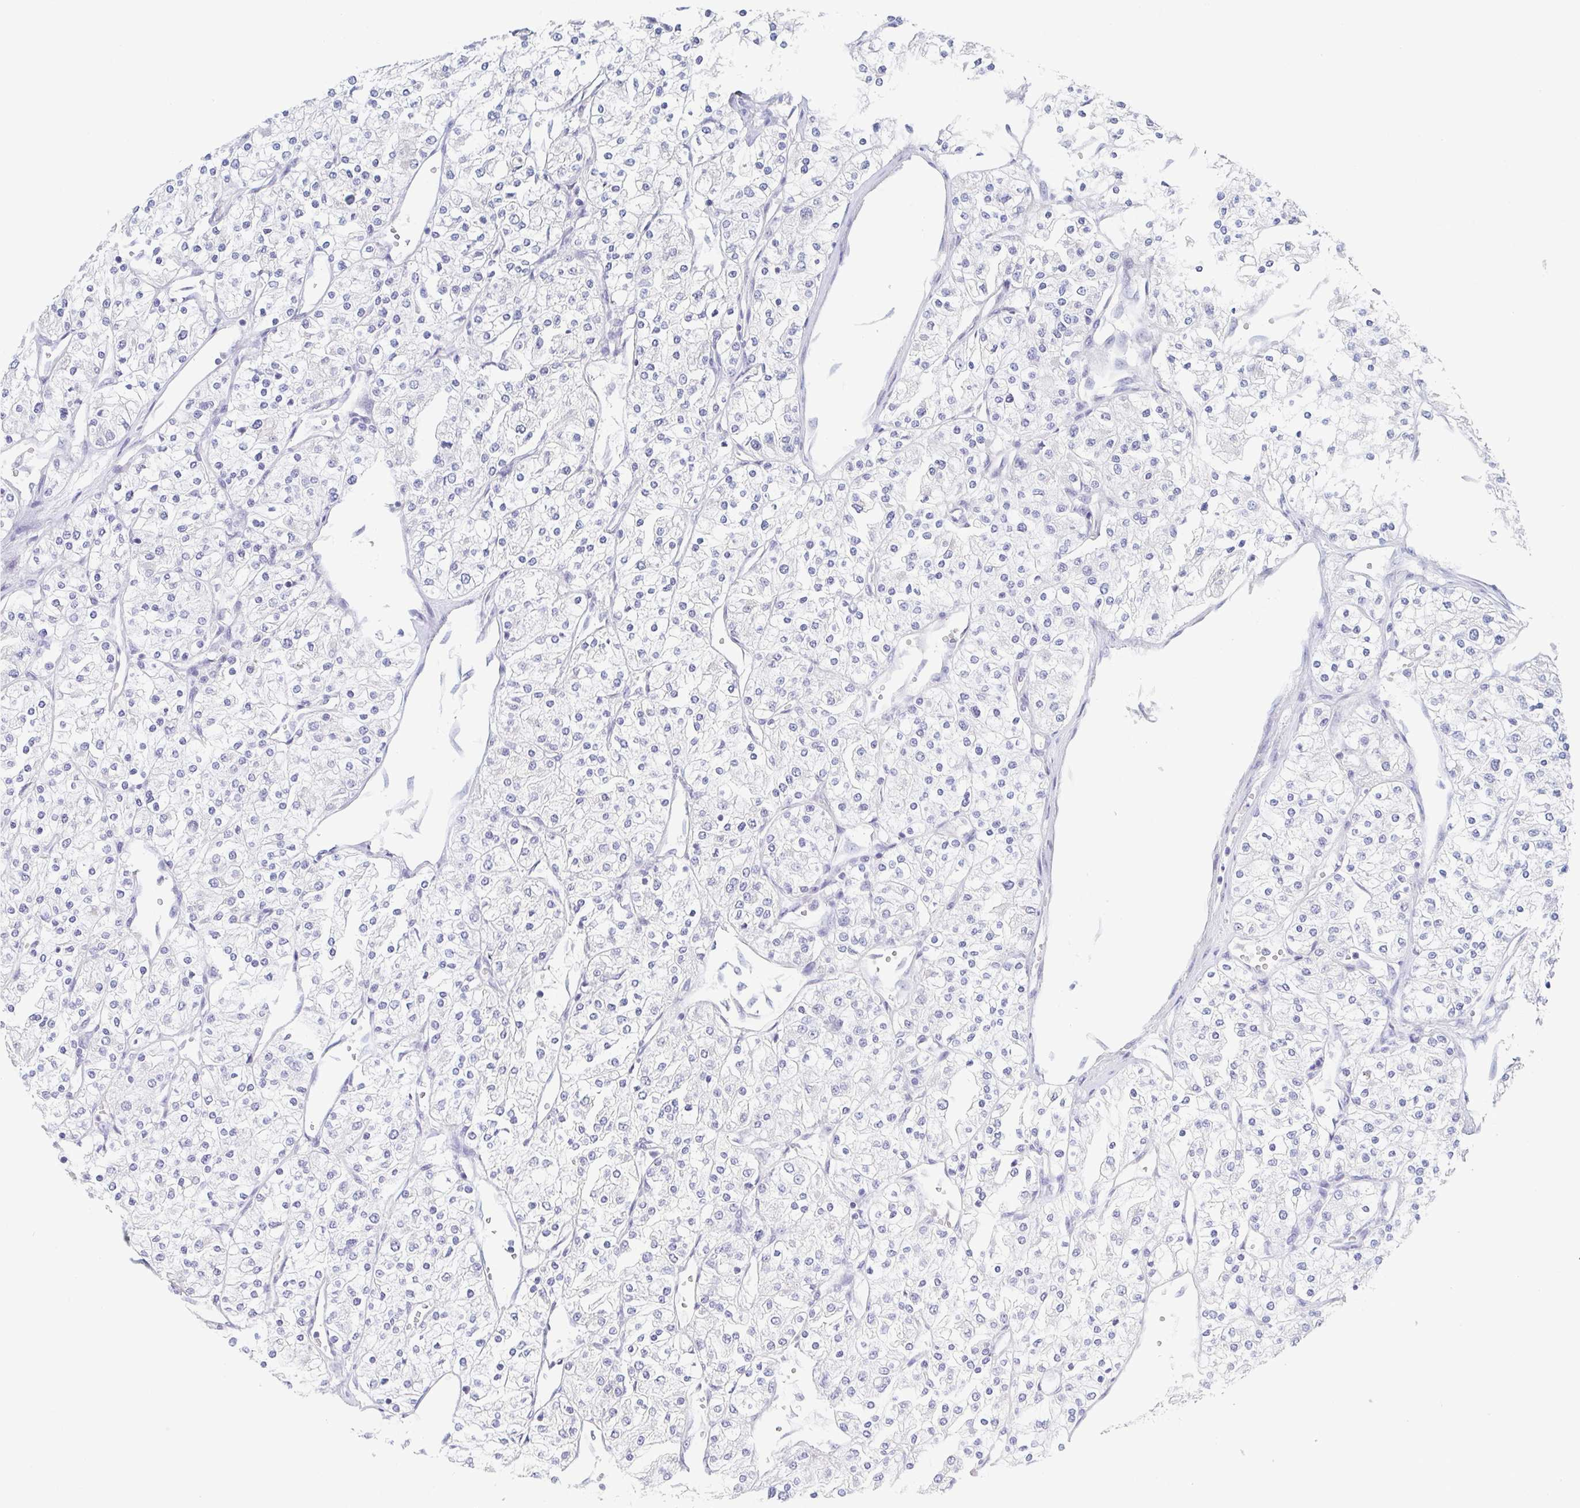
{"staining": {"intensity": "negative", "quantity": "none", "location": "none"}, "tissue": "renal cancer", "cell_type": "Tumor cells", "image_type": "cancer", "snomed": [{"axis": "morphology", "description": "Adenocarcinoma, NOS"}, {"axis": "topography", "description": "Kidney"}], "caption": "IHC photomicrograph of neoplastic tissue: human renal adenocarcinoma stained with DAB (3,3'-diaminobenzidine) reveals no significant protein positivity in tumor cells. (Brightfield microscopy of DAB IHC at high magnification).", "gene": "RHOV", "patient": {"sex": "male", "age": 80}}